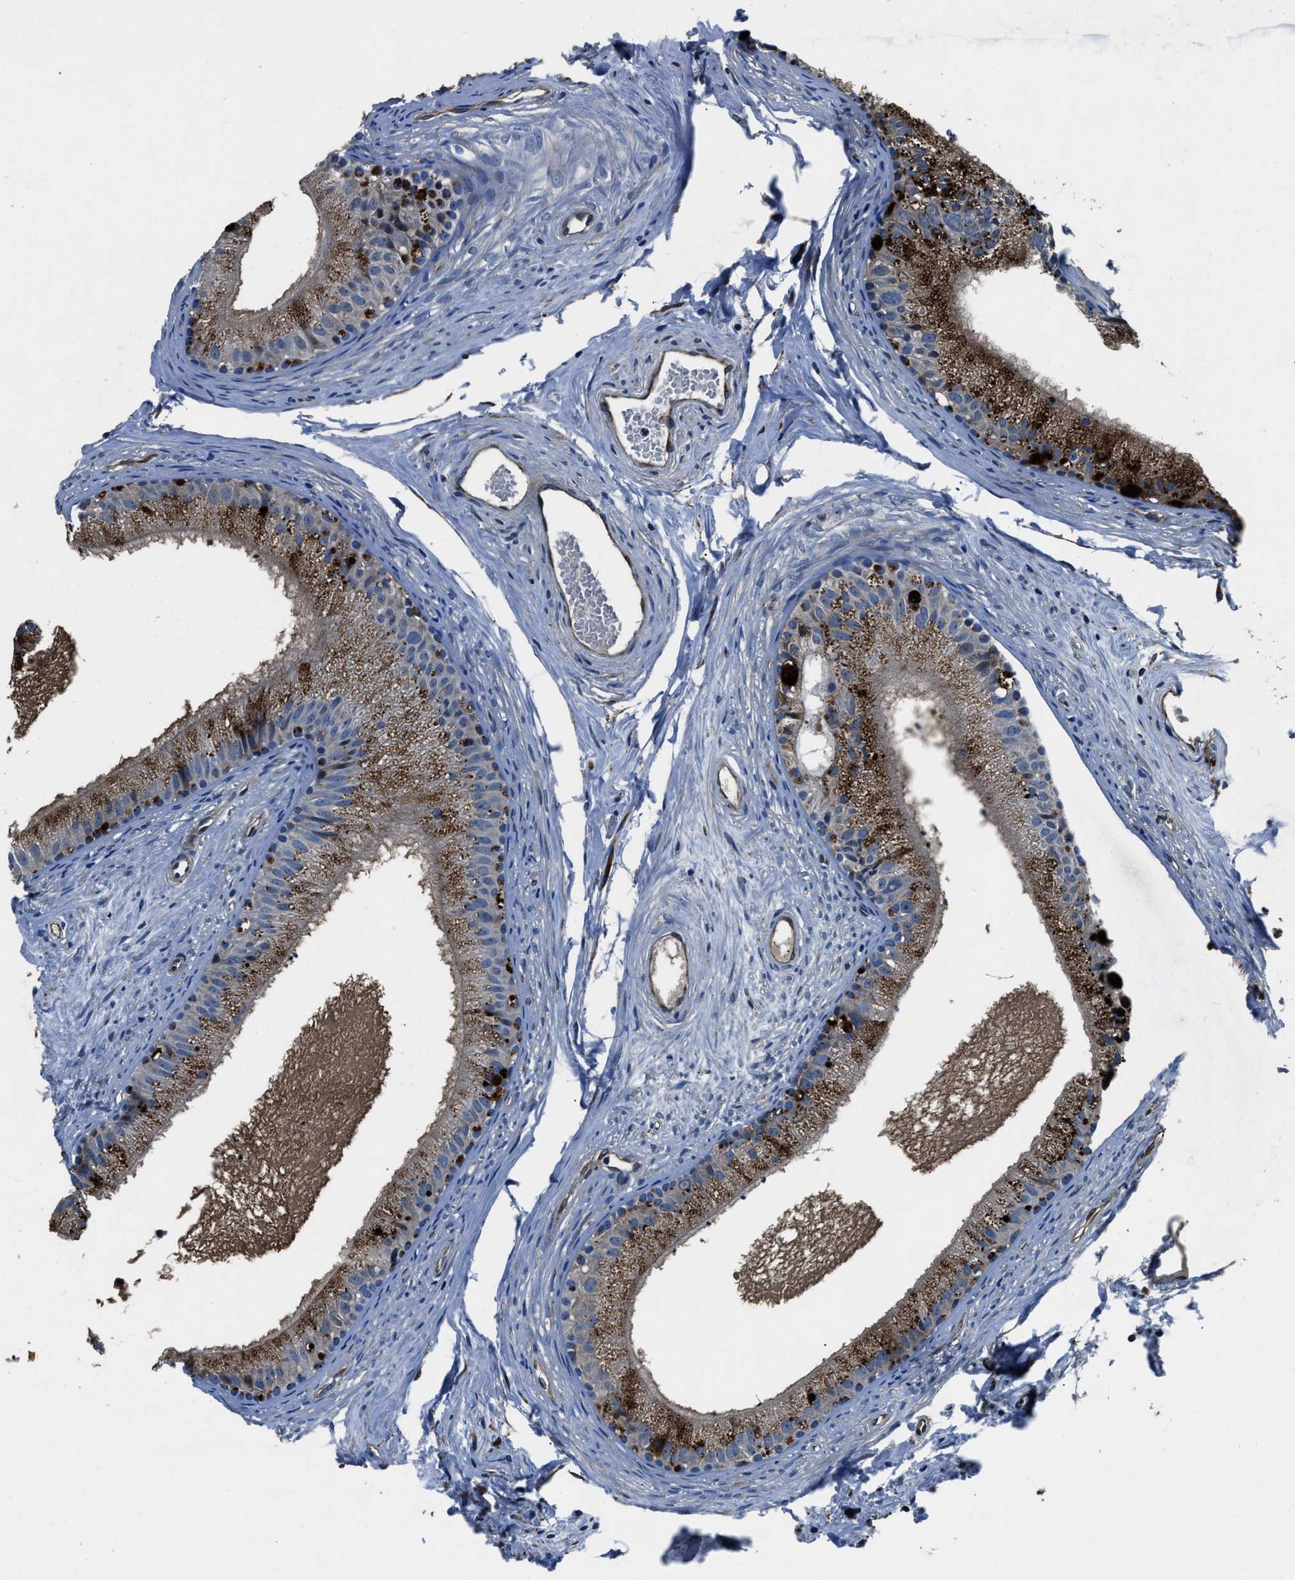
{"staining": {"intensity": "moderate", "quantity": ">75%", "location": "cytoplasmic/membranous"}, "tissue": "epididymis", "cell_type": "Glandular cells", "image_type": "normal", "snomed": [{"axis": "morphology", "description": "Normal tissue, NOS"}, {"axis": "topography", "description": "Epididymis"}], "caption": "DAB (3,3'-diaminobenzidine) immunohistochemical staining of unremarkable human epididymis displays moderate cytoplasmic/membranous protein positivity in about >75% of glandular cells.", "gene": "OGDH", "patient": {"sex": "male", "age": 56}}